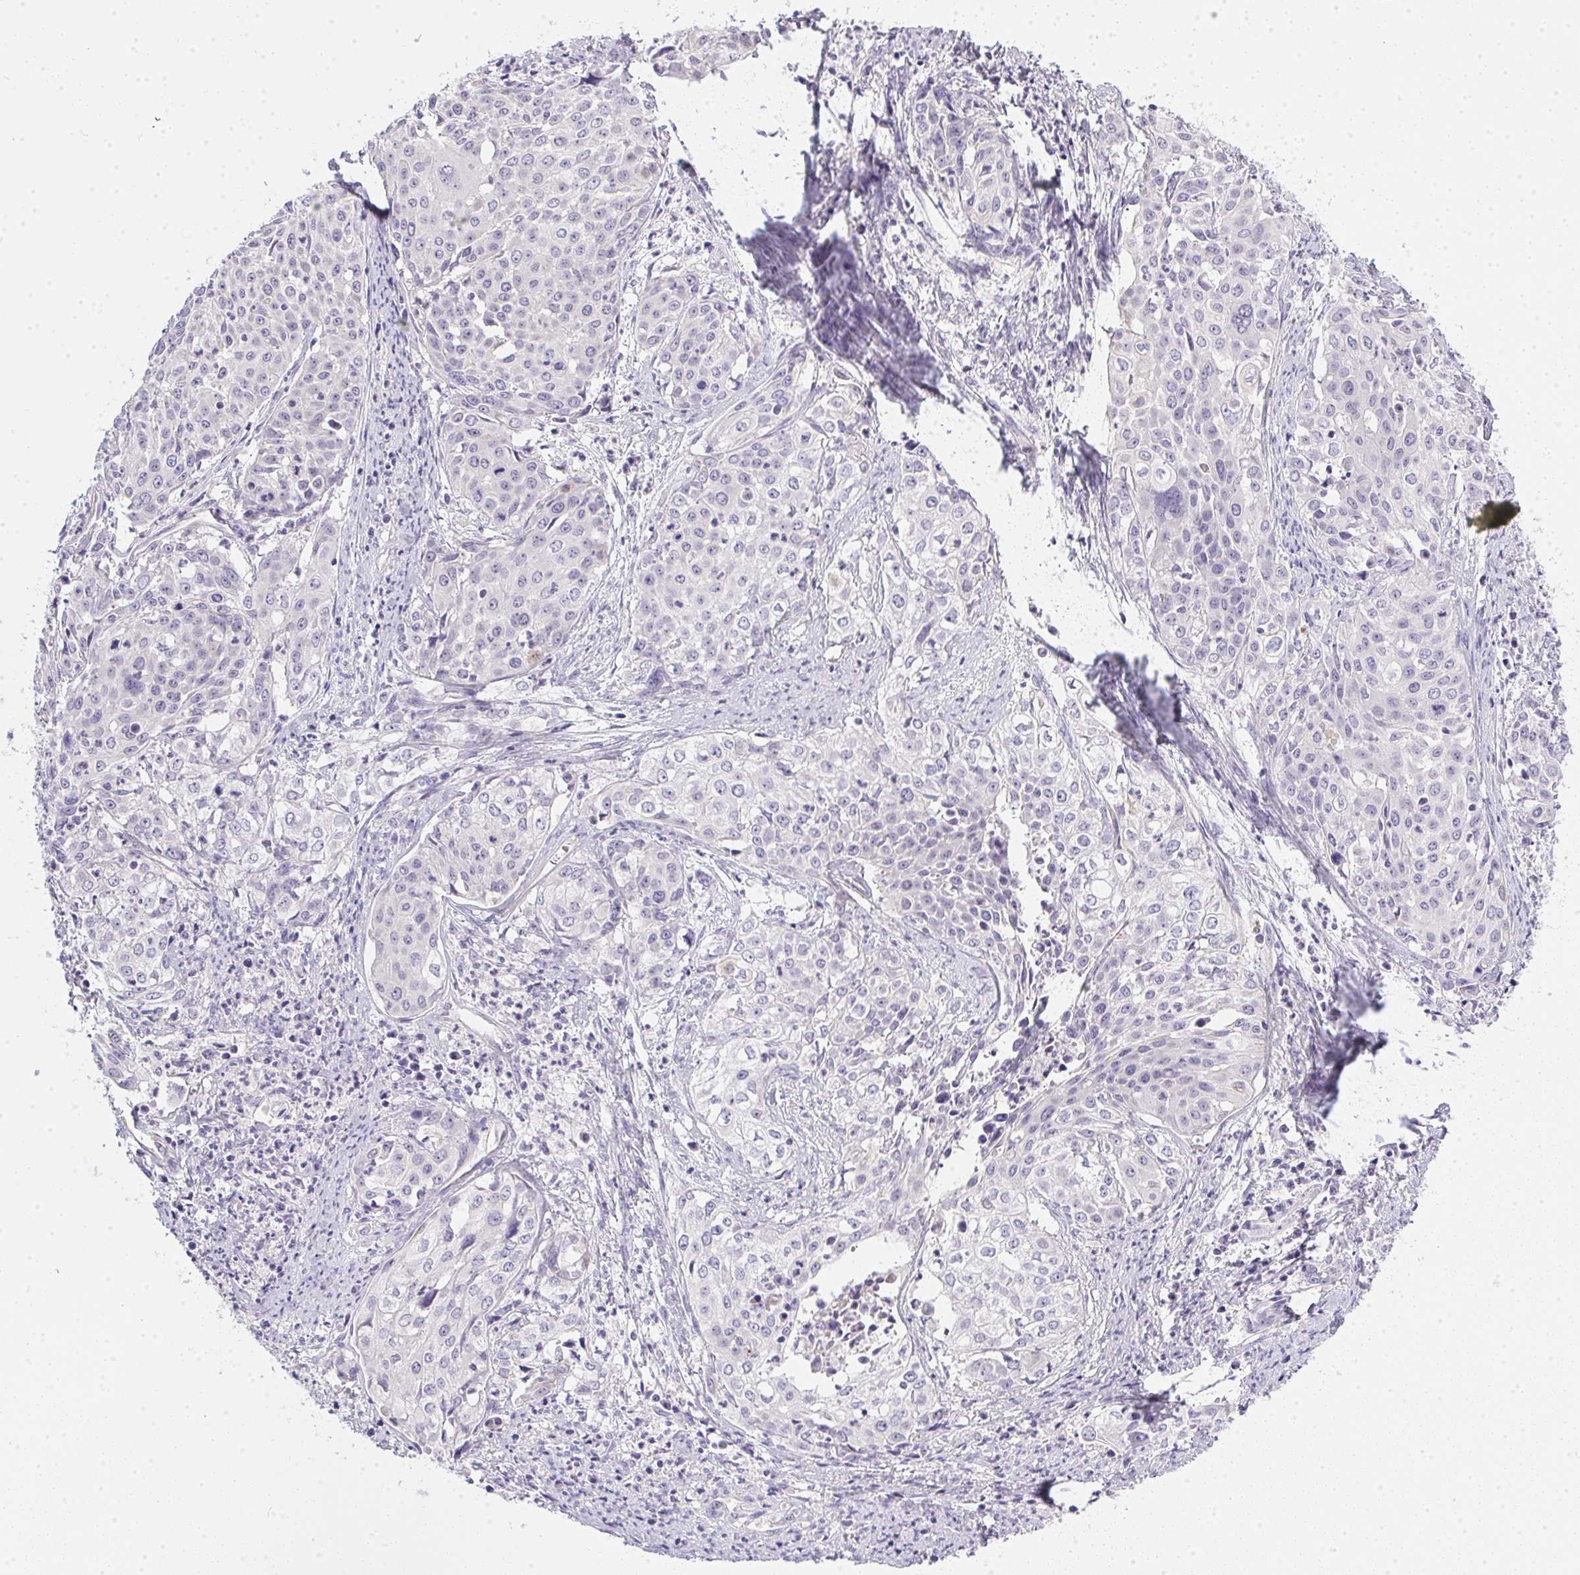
{"staining": {"intensity": "negative", "quantity": "none", "location": "none"}, "tissue": "cervical cancer", "cell_type": "Tumor cells", "image_type": "cancer", "snomed": [{"axis": "morphology", "description": "Squamous cell carcinoma, NOS"}, {"axis": "topography", "description": "Cervix"}], "caption": "Immunohistochemical staining of cervical cancer displays no significant staining in tumor cells.", "gene": "SLC17A7", "patient": {"sex": "female", "age": 39}}